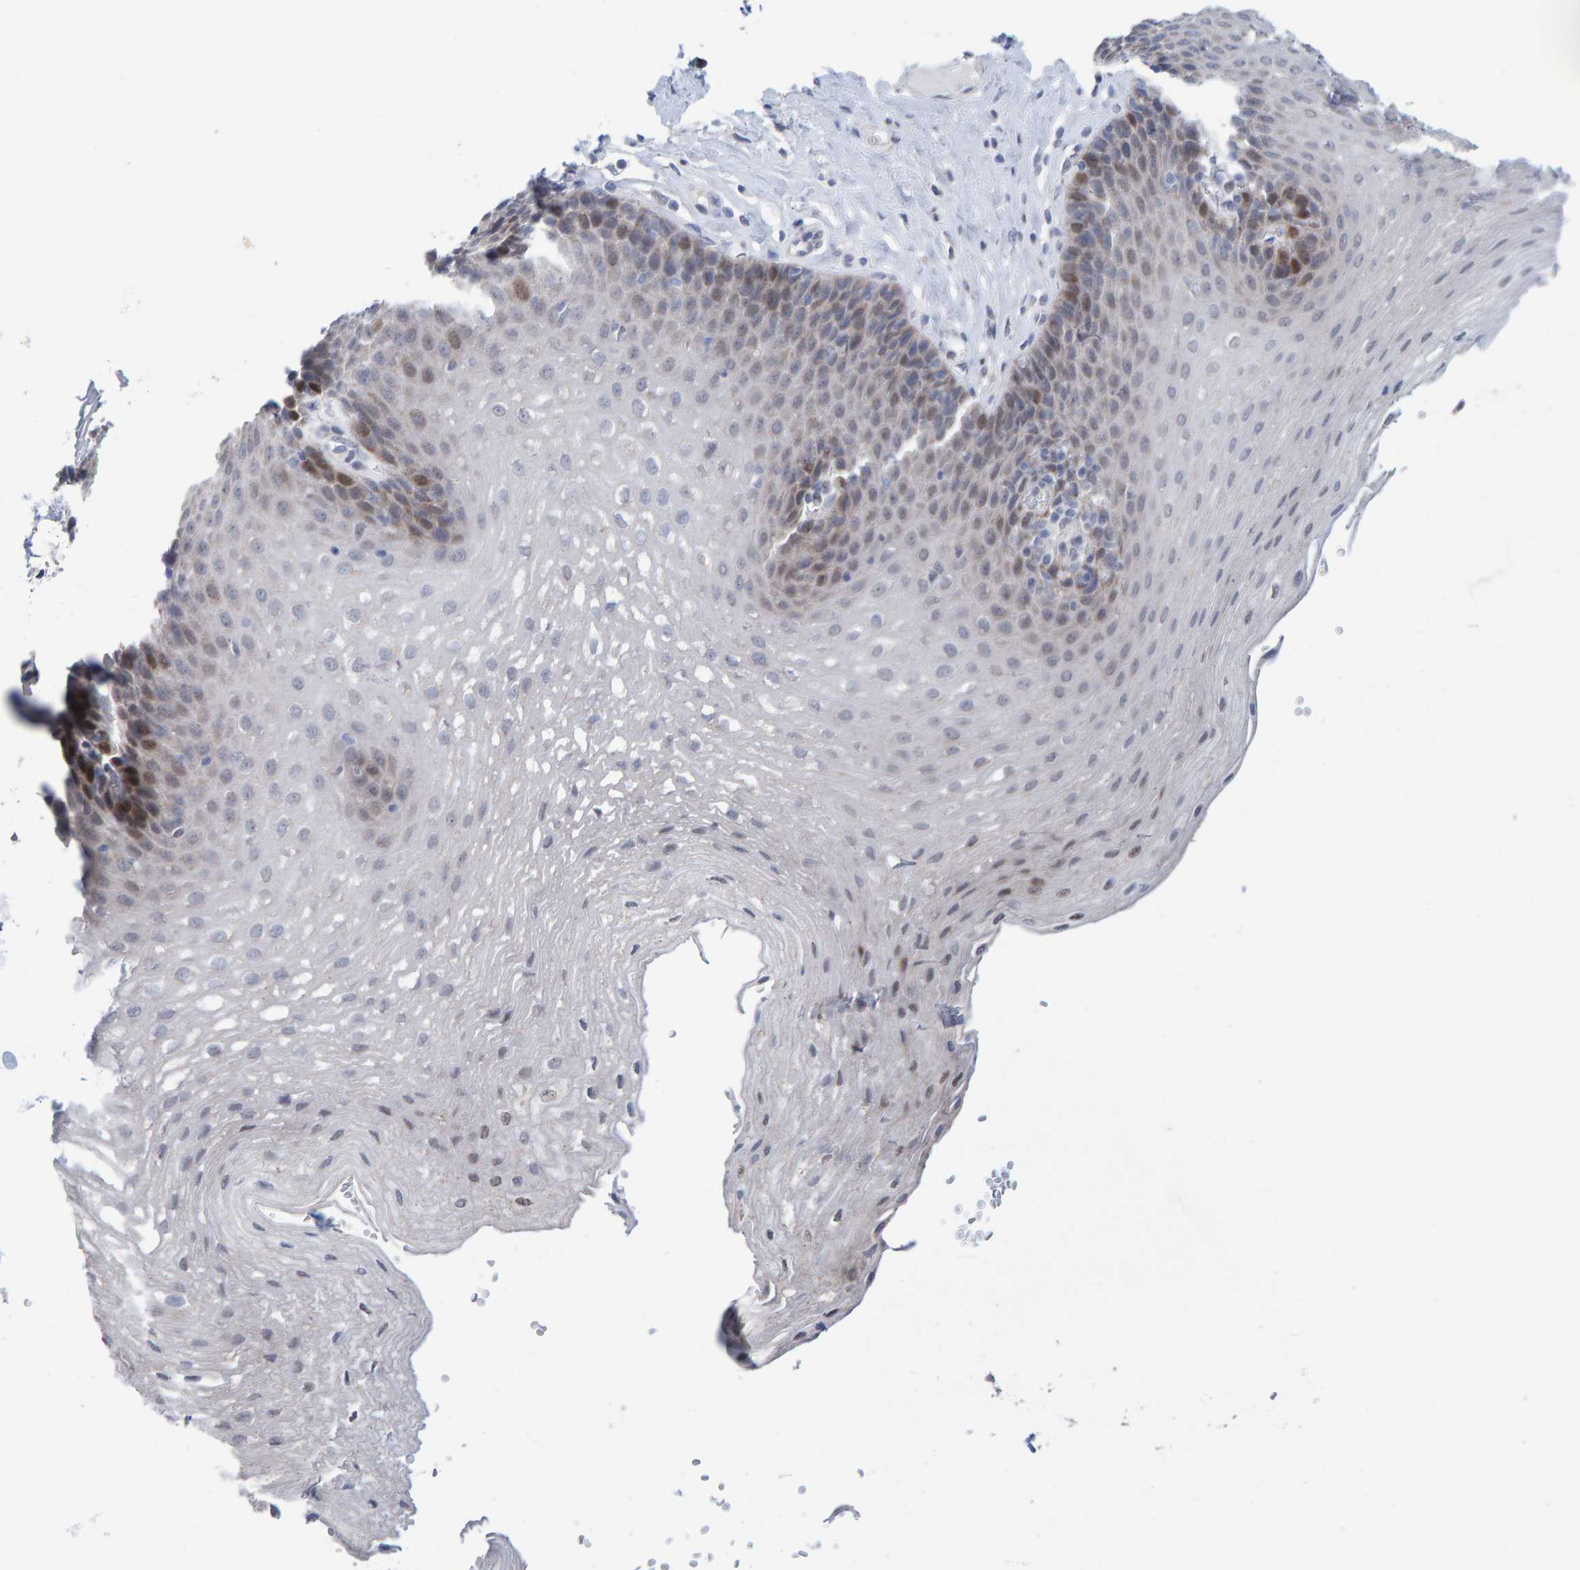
{"staining": {"intensity": "moderate", "quantity": "<25%", "location": "cytoplasmic/membranous"}, "tissue": "esophagus", "cell_type": "Squamous epithelial cells", "image_type": "normal", "snomed": [{"axis": "morphology", "description": "Normal tissue, NOS"}, {"axis": "topography", "description": "Esophagus"}], "caption": "Esophagus stained with immunohistochemistry exhibits moderate cytoplasmic/membranous expression in approximately <25% of squamous epithelial cells. The protein is stained brown, and the nuclei are stained in blue (DAB IHC with brightfield microscopy, high magnification).", "gene": "USP43", "patient": {"sex": "female", "age": 66}}